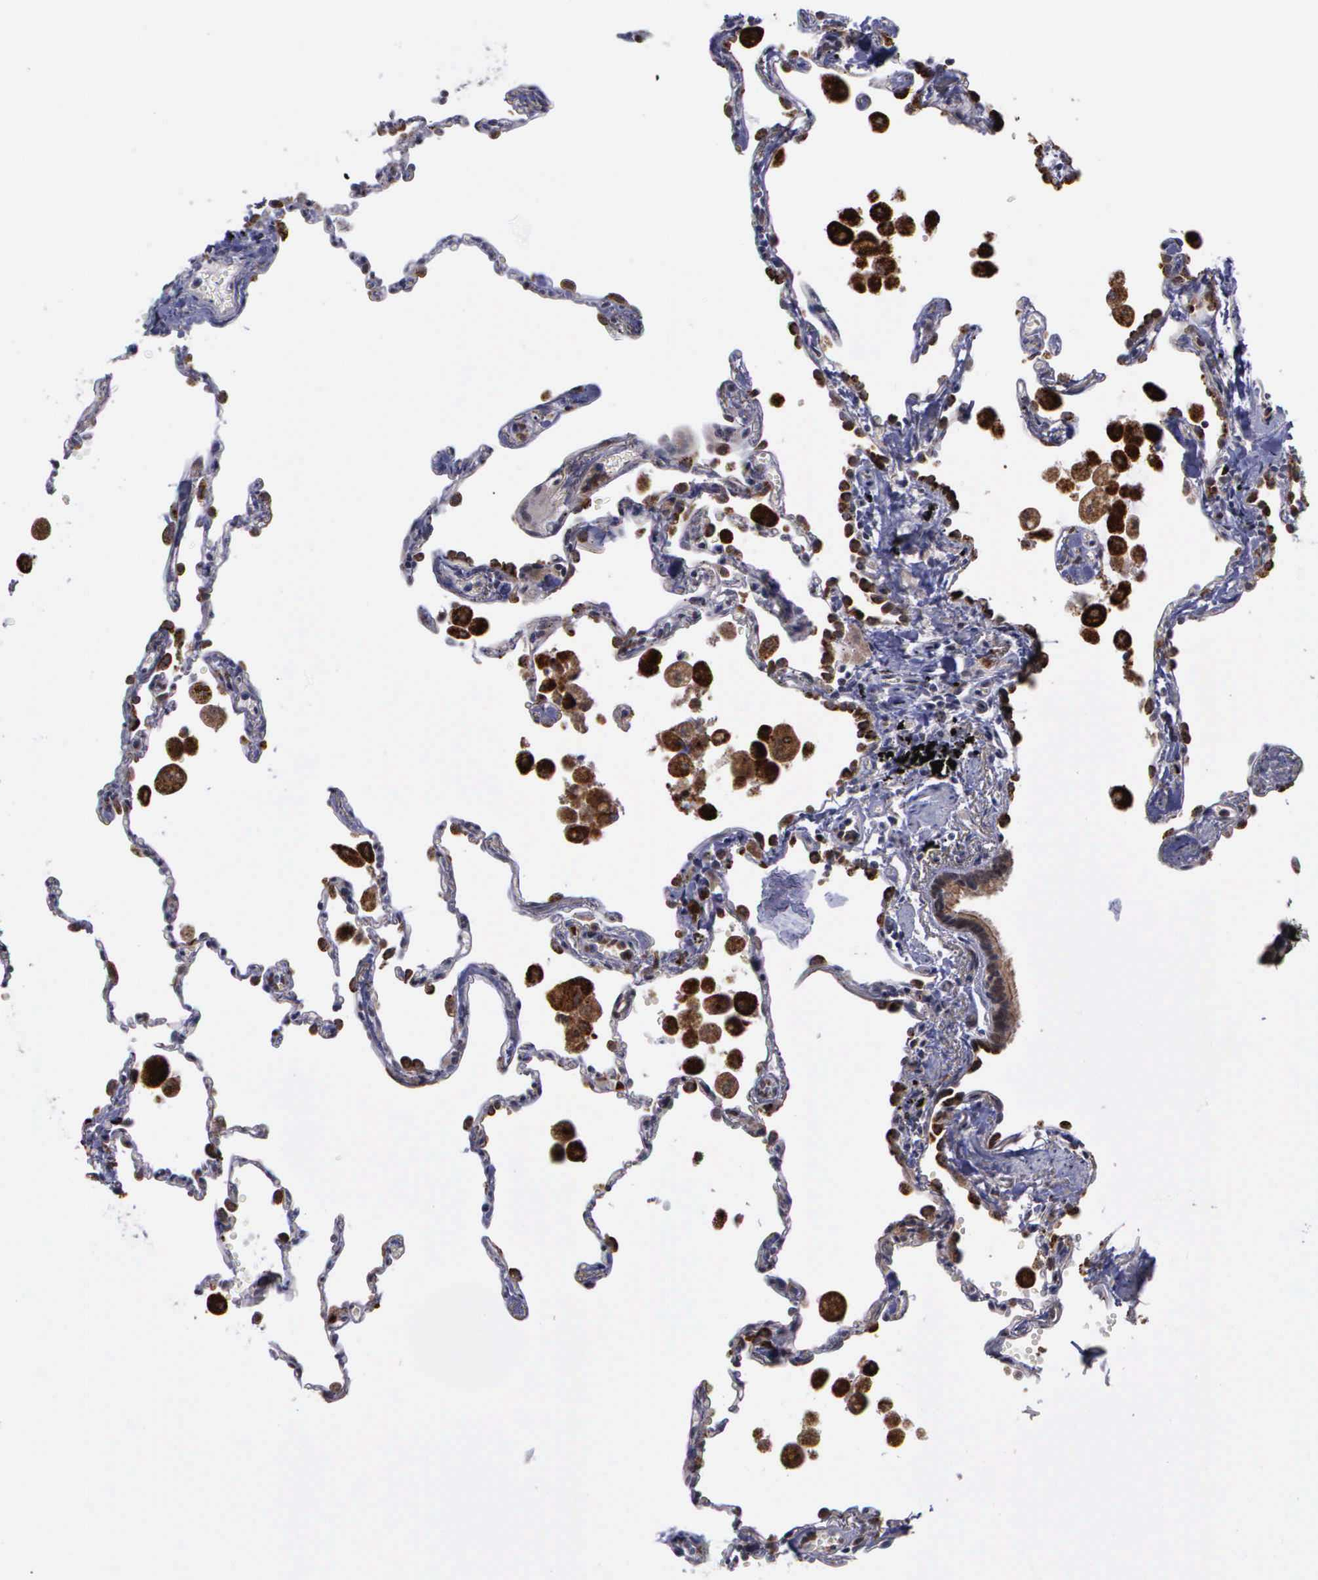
{"staining": {"intensity": "moderate", "quantity": "25%-75%", "location": "cytoplasmic/membranous"}, "tissue": "lung", "cell_type": "Alveolar cells", "image_type": "normal", "snomed": [{"axis": "morphology", "description": "Normal tissue, NOS"}, {"axis": "topography", "description": "Lung"}], "caption": "A high-resolution photomicrograph shows IHC staining of unremarkable lung, which shows moderate cytoplasmic/membranous positivity in about 25%-75% of alveolar cells. (brown staining indicates protein expression, while blue staining denotes nuclei).", "gene": "MAP3K9", "patient": {"sex": "male", "age": 71}}